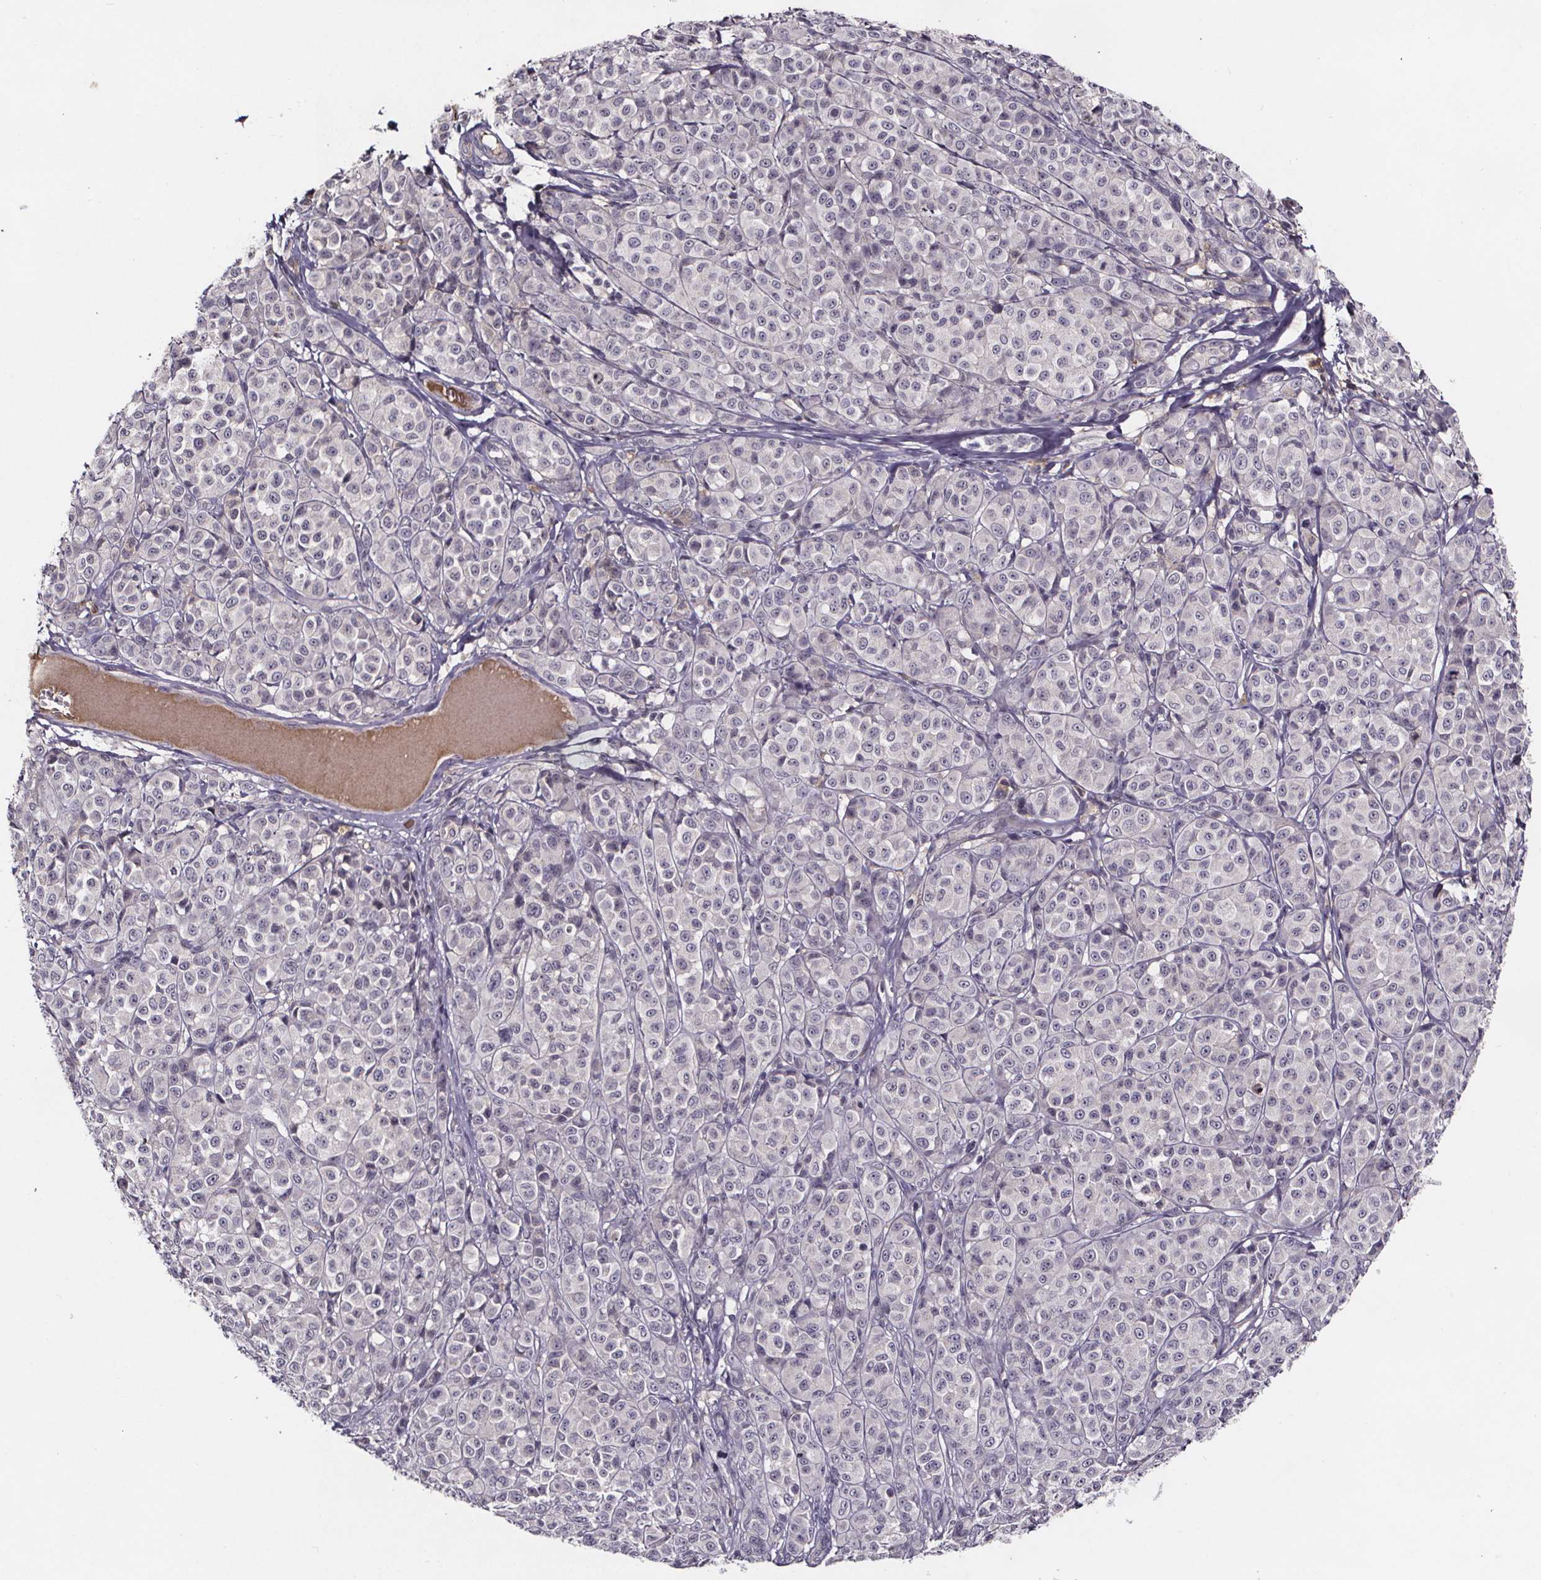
{"staining": {"intensity": "negative", "quantity": "none", "location": "none"}, "tissue": "melanoma", "cell_type": "Tumor cells", "image_type": "cancer", "snomed": [{"axis": "morphology", "description": "Malignant melanoma, NOS"}, {"axis": "topography", "description": "Skin"}], "caption": "High power microscopy micrograph of an IHC micrograph of malignant melanoma, revealing no significant expression in tumor cells.", "gene": "NPHP4", "patient": {"sex": "male", "age": 89}}